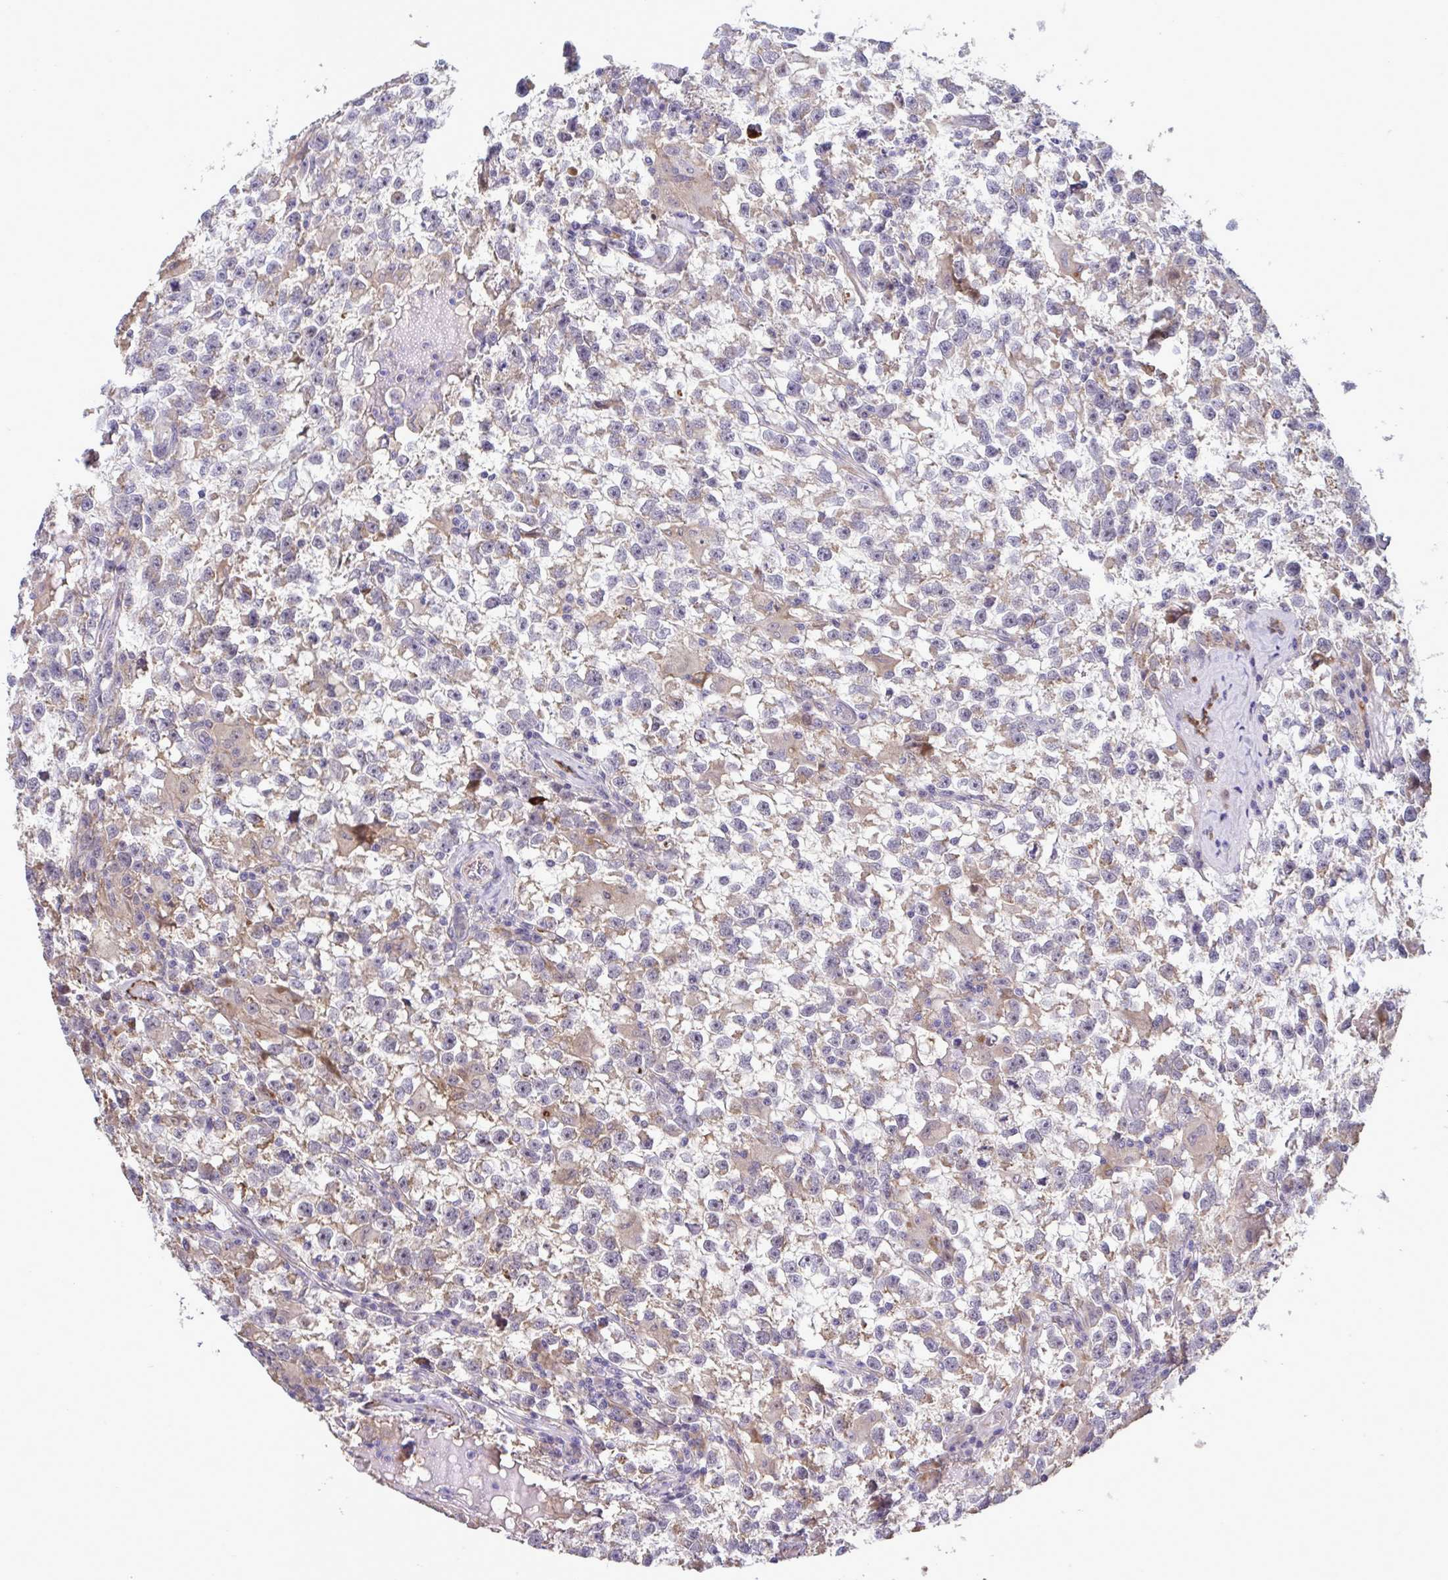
{"staining": {"intensity": "weak", "quantity": ">75%", "location": "cytoplasmic/membranous"}, "tissue": "testis cancer", "cell_type": "Tumor cells", "image_type": "cancer", "snomed": [{"axis": "morphology", "description": "Seminoma, NOS"}, {"axis": "topography", "description": "Testis"}], "caption": "Immunohistochemistry (IHC) micrograph of human seminoma (testis) stained for a protein (brown), which reveals low levels of weak cytoplasmic/membranous positivity in about >75% of tumor cells.", "gene": "CD101", "patient": {"sex": "male", "age": 31}}